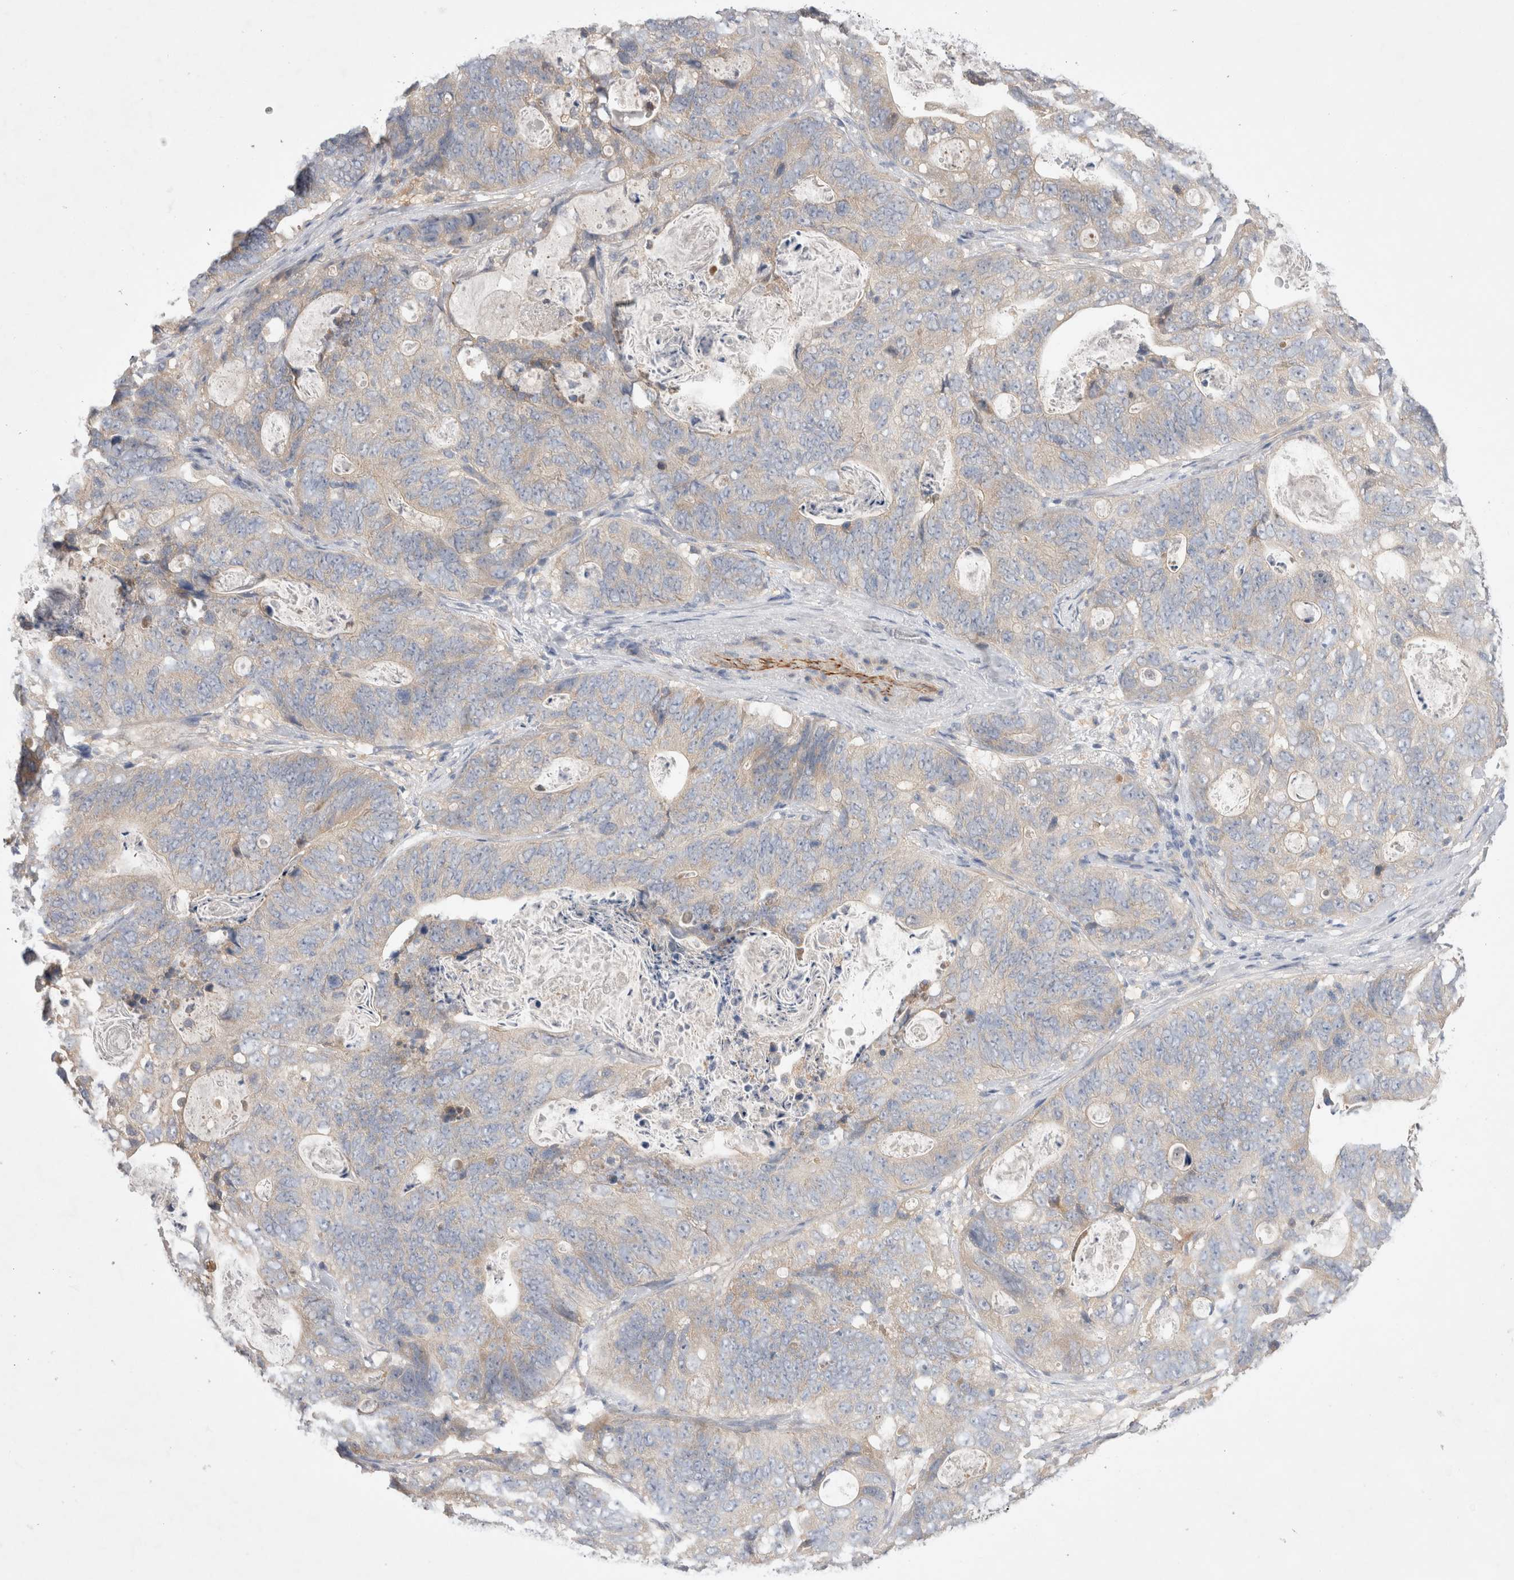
{"staining": {"intensity": "negative", "quantity": "none", "location": "none"}, "tissue": "stomach cancer", "cell_type": "Tumor cells", "image_type": "cancer", "snomed": [{"axis": "morphology", "description": "Normal tissue, NOS"}, {"axis": "morphology", "description": "Adenocarcinoma, NOS"}, {"axis": "topography", "description": "Stomach"}], "caption": "A micrograph of human stomach cancer (adenocarcinoma) is negative for staining in tumor cells.", "gene": "IFT74", "patient": {"sex": "female", "age": 89}}